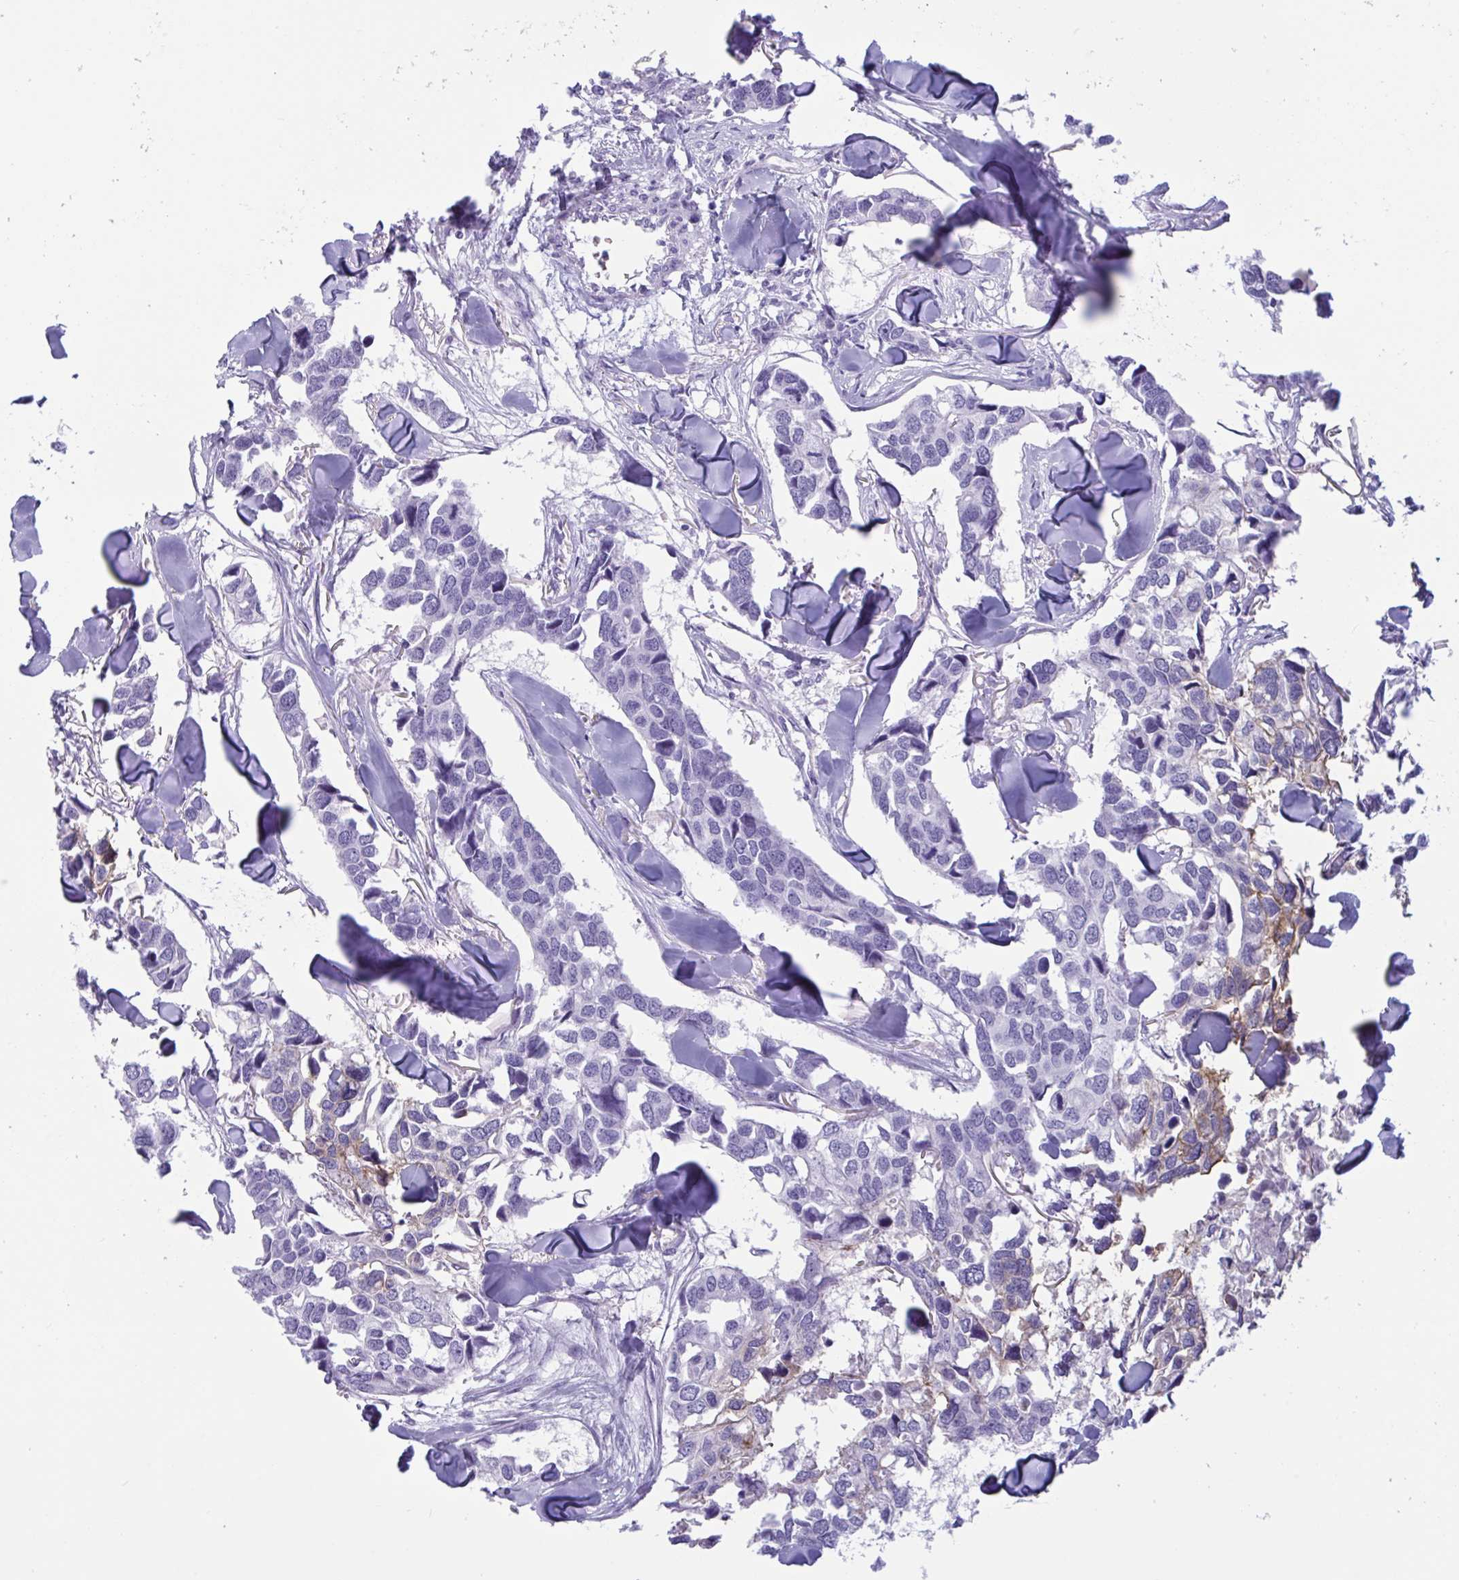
{"staining": {"intensity": "negative", "quantity": "none", "location": "none"}, "tissue": "breast cancer", "cell_type": "Tumor cells", "image_type": "cancer", "snomed": [{"axis": "morphology", "description": "Duct carcinoma"}, {"axis": "topography", "description": "Breast"}], "caption": "Intraductal carcinoma (breast) was stained to show a protein in brown. There is no significant staining in tumor cells. (DAB immunohistochemistry (IHC) visualized using brightfield microscopy, high magnification).", "gene": "SLC2A1", "patient": {"sex": "female", "age": 83}}